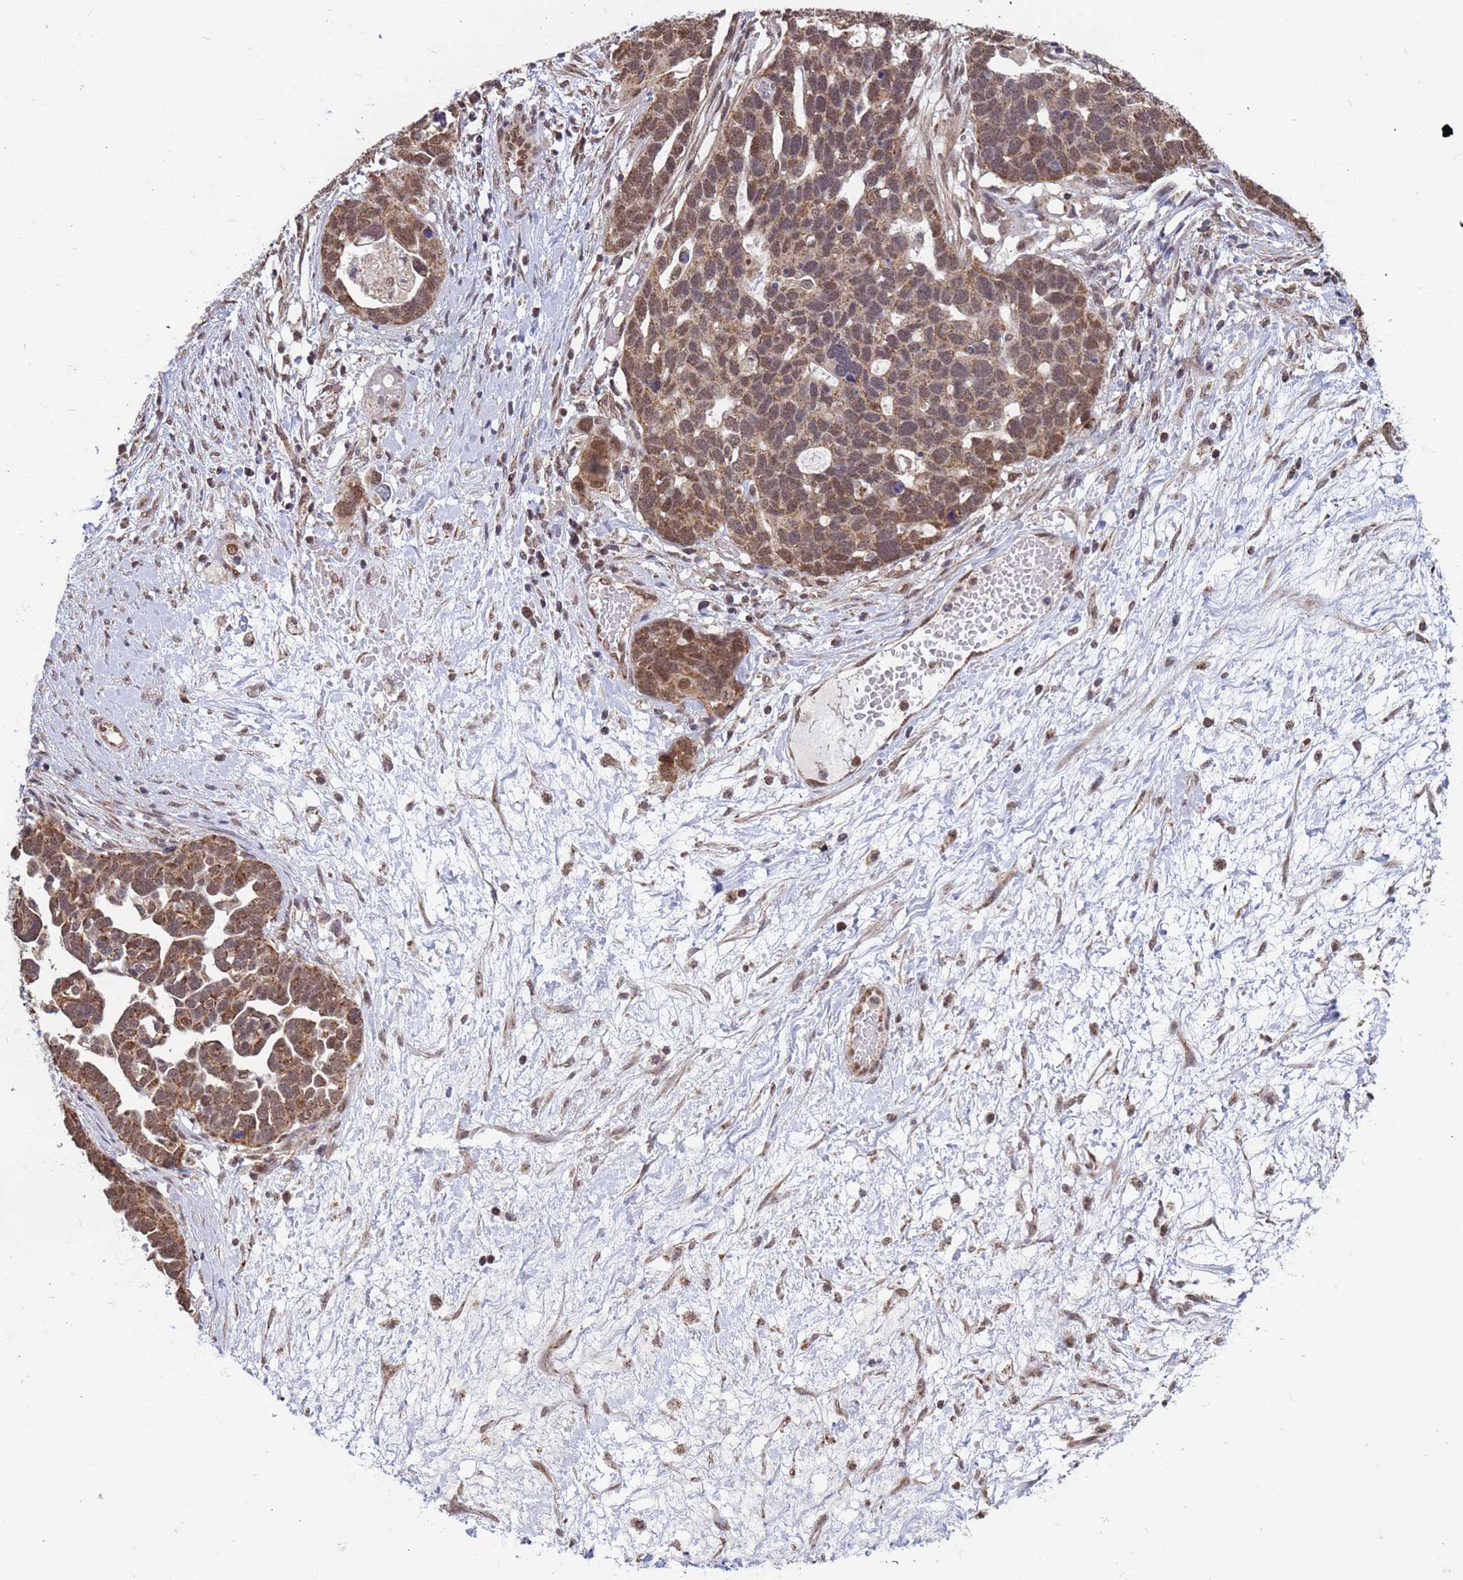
{"staining": {"intensity": "moderate", "quantity": ">75%", "location": "cytoplasmic/membranous,nuclear"}, "tissue": "ovarian cancer", "cell_type": "Tumor cells", "image_type": "cancer", "snomed": [{"axis": "morphology", "description": "Cystadenocarcinoma, serous, NOS"}, {"axis": "topography", "description": "Ovary"}], "caption": "A brown stain labels moderate cytoplasmic/membranous and nuclear positivity of a protein in ovarian cancer (serous cystadenocarcinoma) tumor cells.", "gene": "DENND2B", "patient": {"sex": "female", "age": 54}}